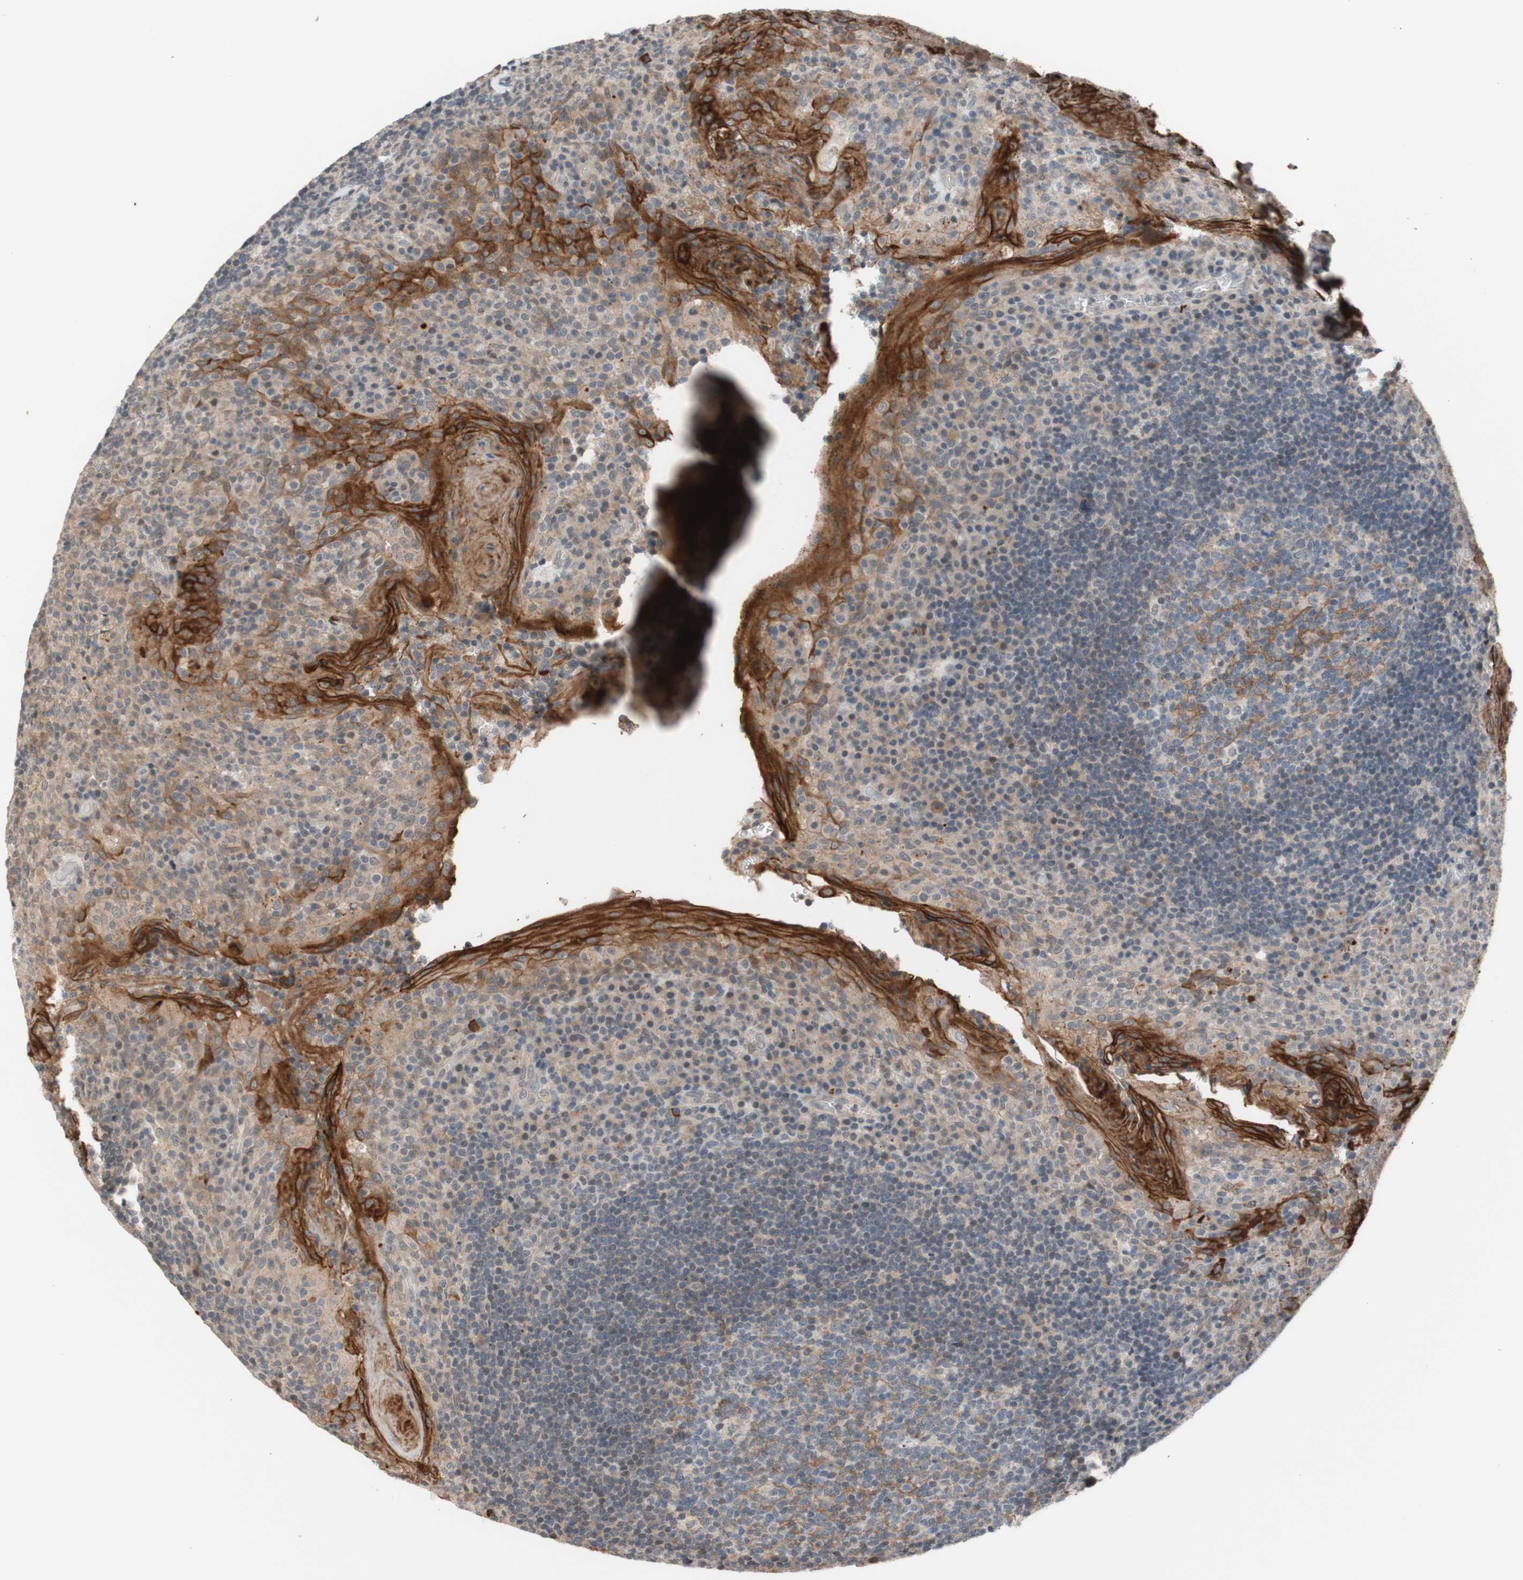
{"staining": {"intensity": "weak", "quantity": "25%-75%", "location": "cytoplasmic/membranous"}, "tissue": "tonsil", "cell_type": "Germinal center cells", "image_type": "normal", "snomed": [{"axis": "morphology", "description": "Normal tissue, NOS"}, {"axis": "topography", "description": "Tonsil"}], "caption": "This is a micrograph of IHC staining of unremarkable tonsil, which shows weak expression in the cytoplasmic/membranous of germinal center cells.", "gene": "CD55", "patient": {"sex": "male", "age": 17}}